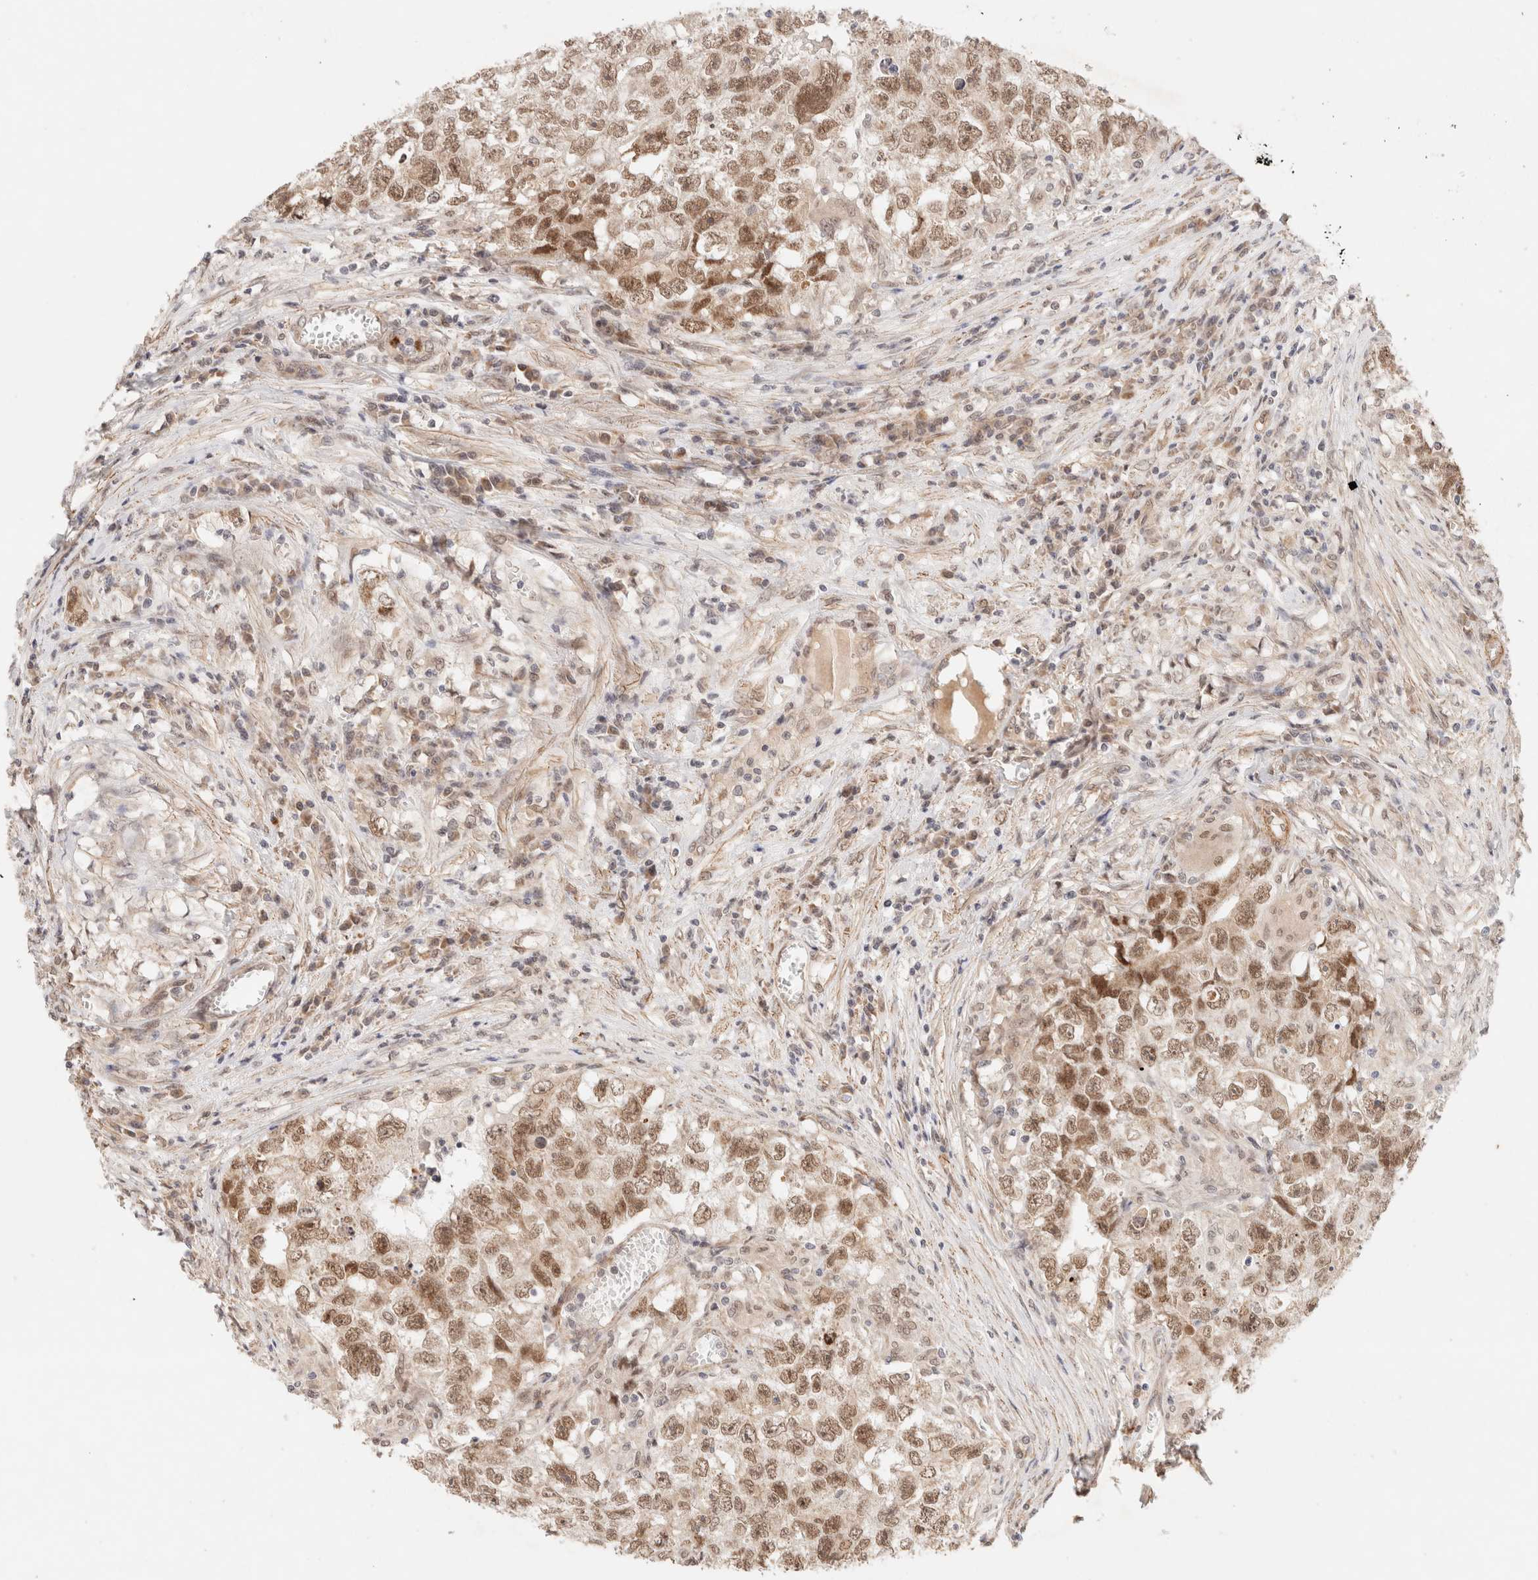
{"staining": {"intensity": "moderate", "quantity": ">75%", "location": "nuclear"}, "tissue": "testis cancer", "cell_type": "Tumor cells", "image_type": "cancer", "snomed": [{"axis": "morphology", "description": "Seminoma, NOS"}, {"axis": "morphology", "description": "Carcinoma, Embryonal, NOS"}, {"axis": "topography", "description": "Testis"}], "caption": "Immunohistochemical staining of human testis cancer (seminoma) displays moderate nuclear protein positivity in about >75% of tumor cells. Immunohistochemistry stains the protein in brown and the nuclei are stained blue.", "gene": "BRPF3", "patient": {"sex": "male", "age": 43}}